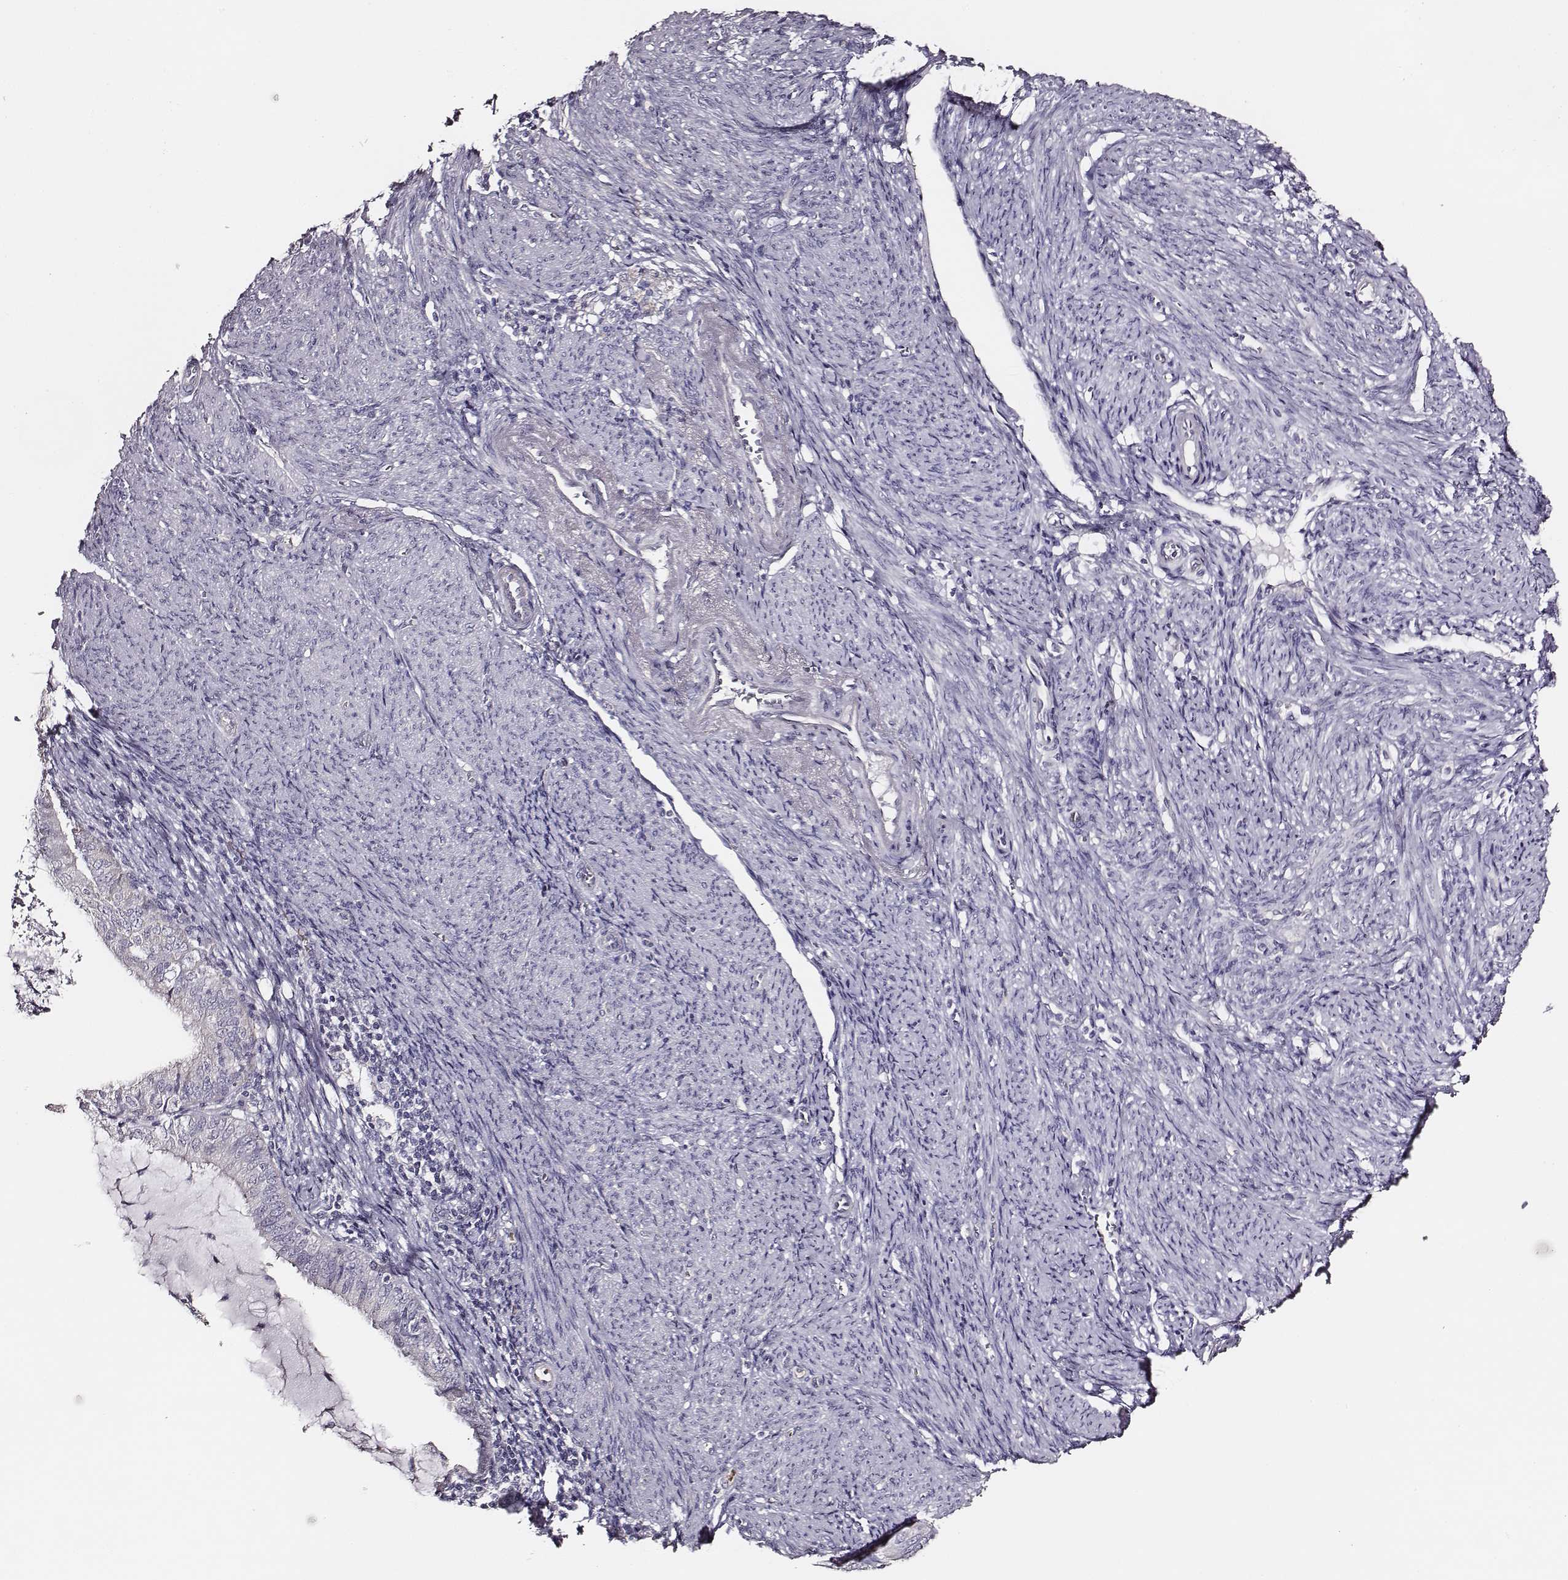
{"staining": {"intensity": "negative", "quantity": "none", "location": "none"}, "tissue": "endometrial cancer", "cell_type": "Tumor cells", "image_type": "cancer", "snomed": [{"axis": "morphology", "description": "Adenocarcinoma, NOS"}, {"axis": "topography", "description": "Endometrium"}], "caption": "Tumor cells show no significant expression in adenocarcinoma (endometrial).", "gene": "AADAT", "patient": {"sex": "female", "age": 57}}